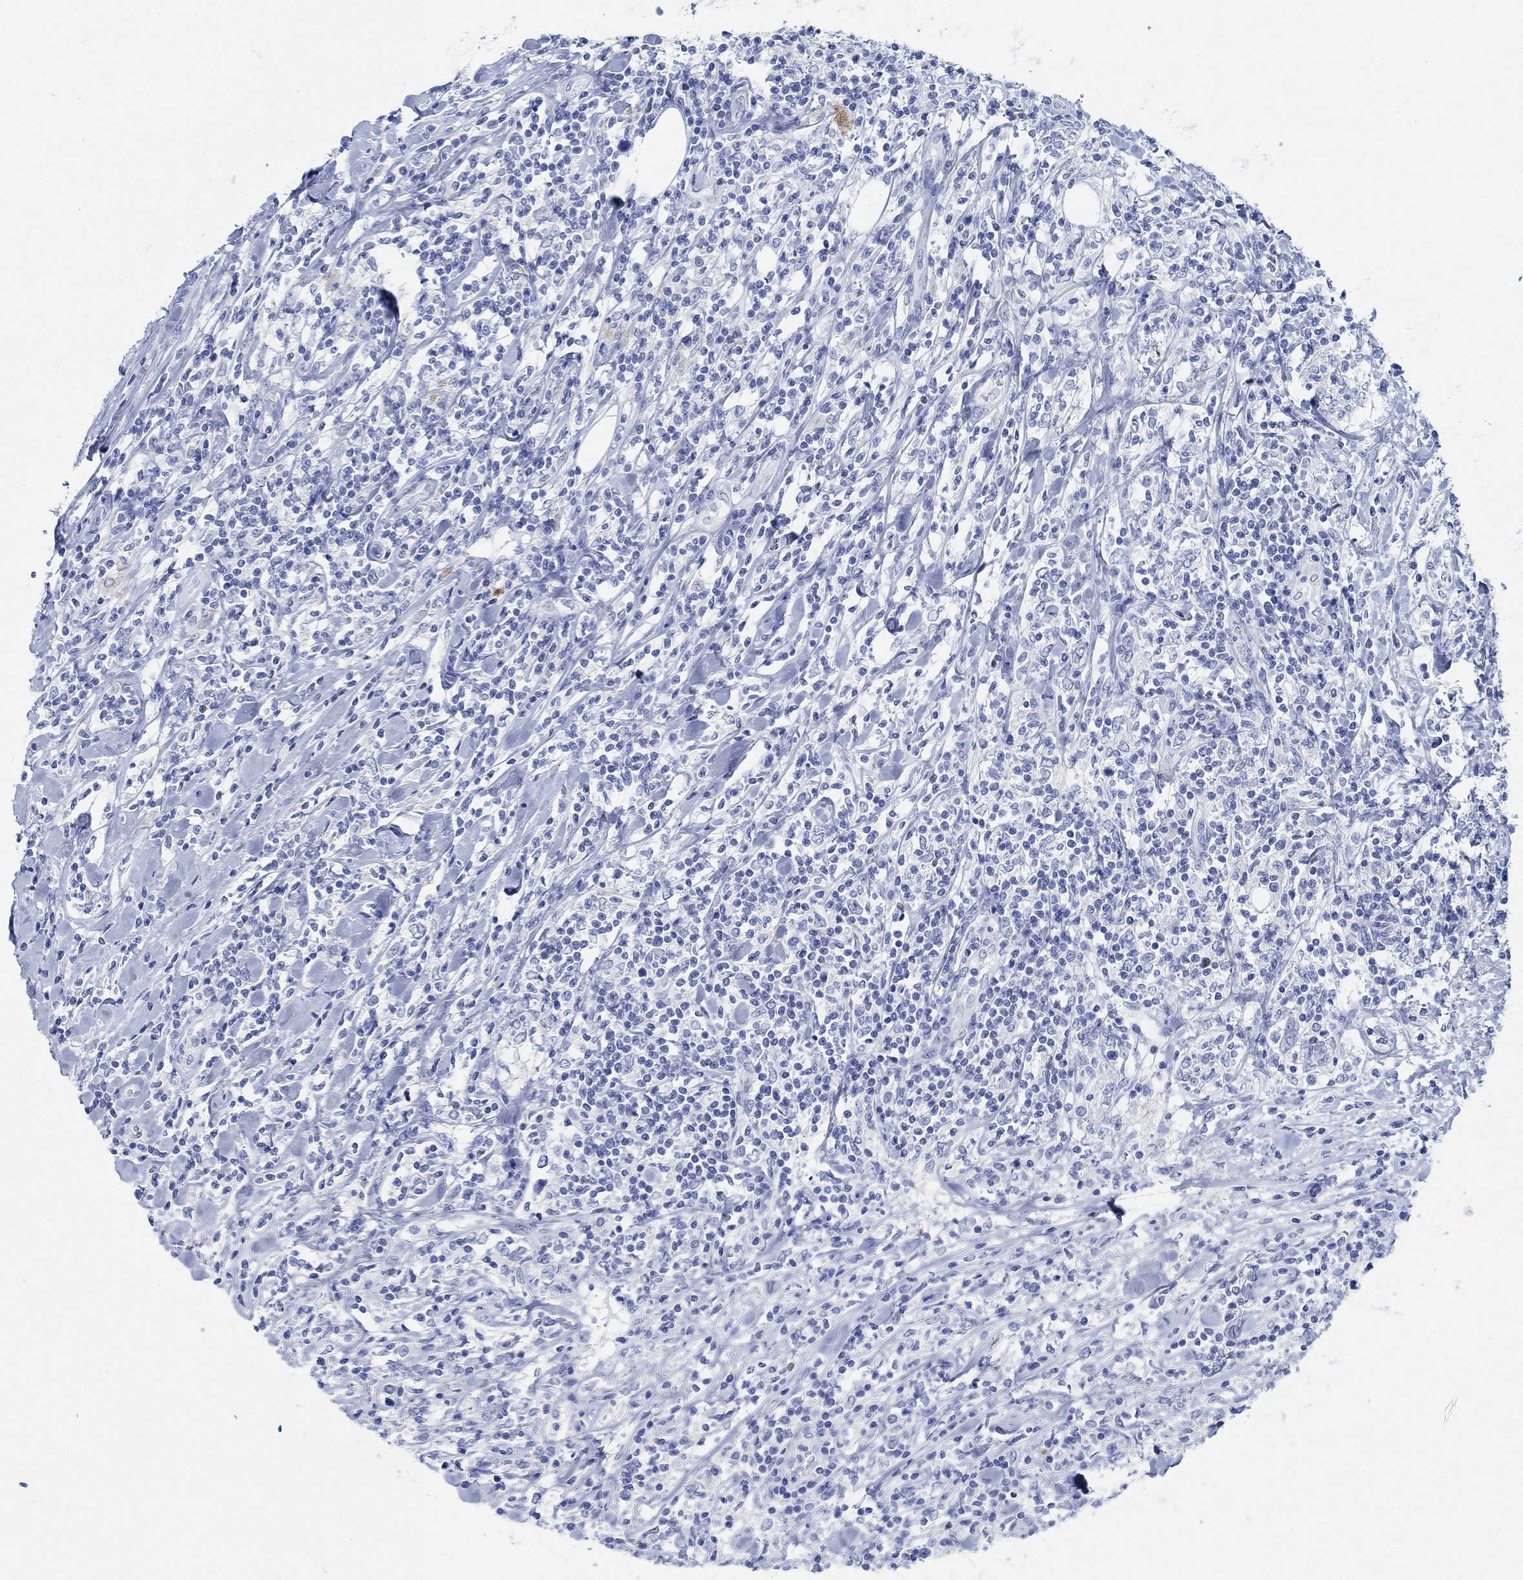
{"staining": {"intensity": "negative", "quantity": "none", "location": "none"}, "tissue": "lymphoma", "cell_type": "Tumor cells", "image_type": "cancer", "snomed": [{"axis": "morphology", "description": "Malignant lymphoma, non-Hodgkin's type, High grade"}, {"axis": "topography", "description": "Lymph node"}], "caption": "Protein analysis of lymphoma shows no significant positivity in tumor cells.", "gene": "RBM20", "patient": {"sex": "female", "age": 84}}